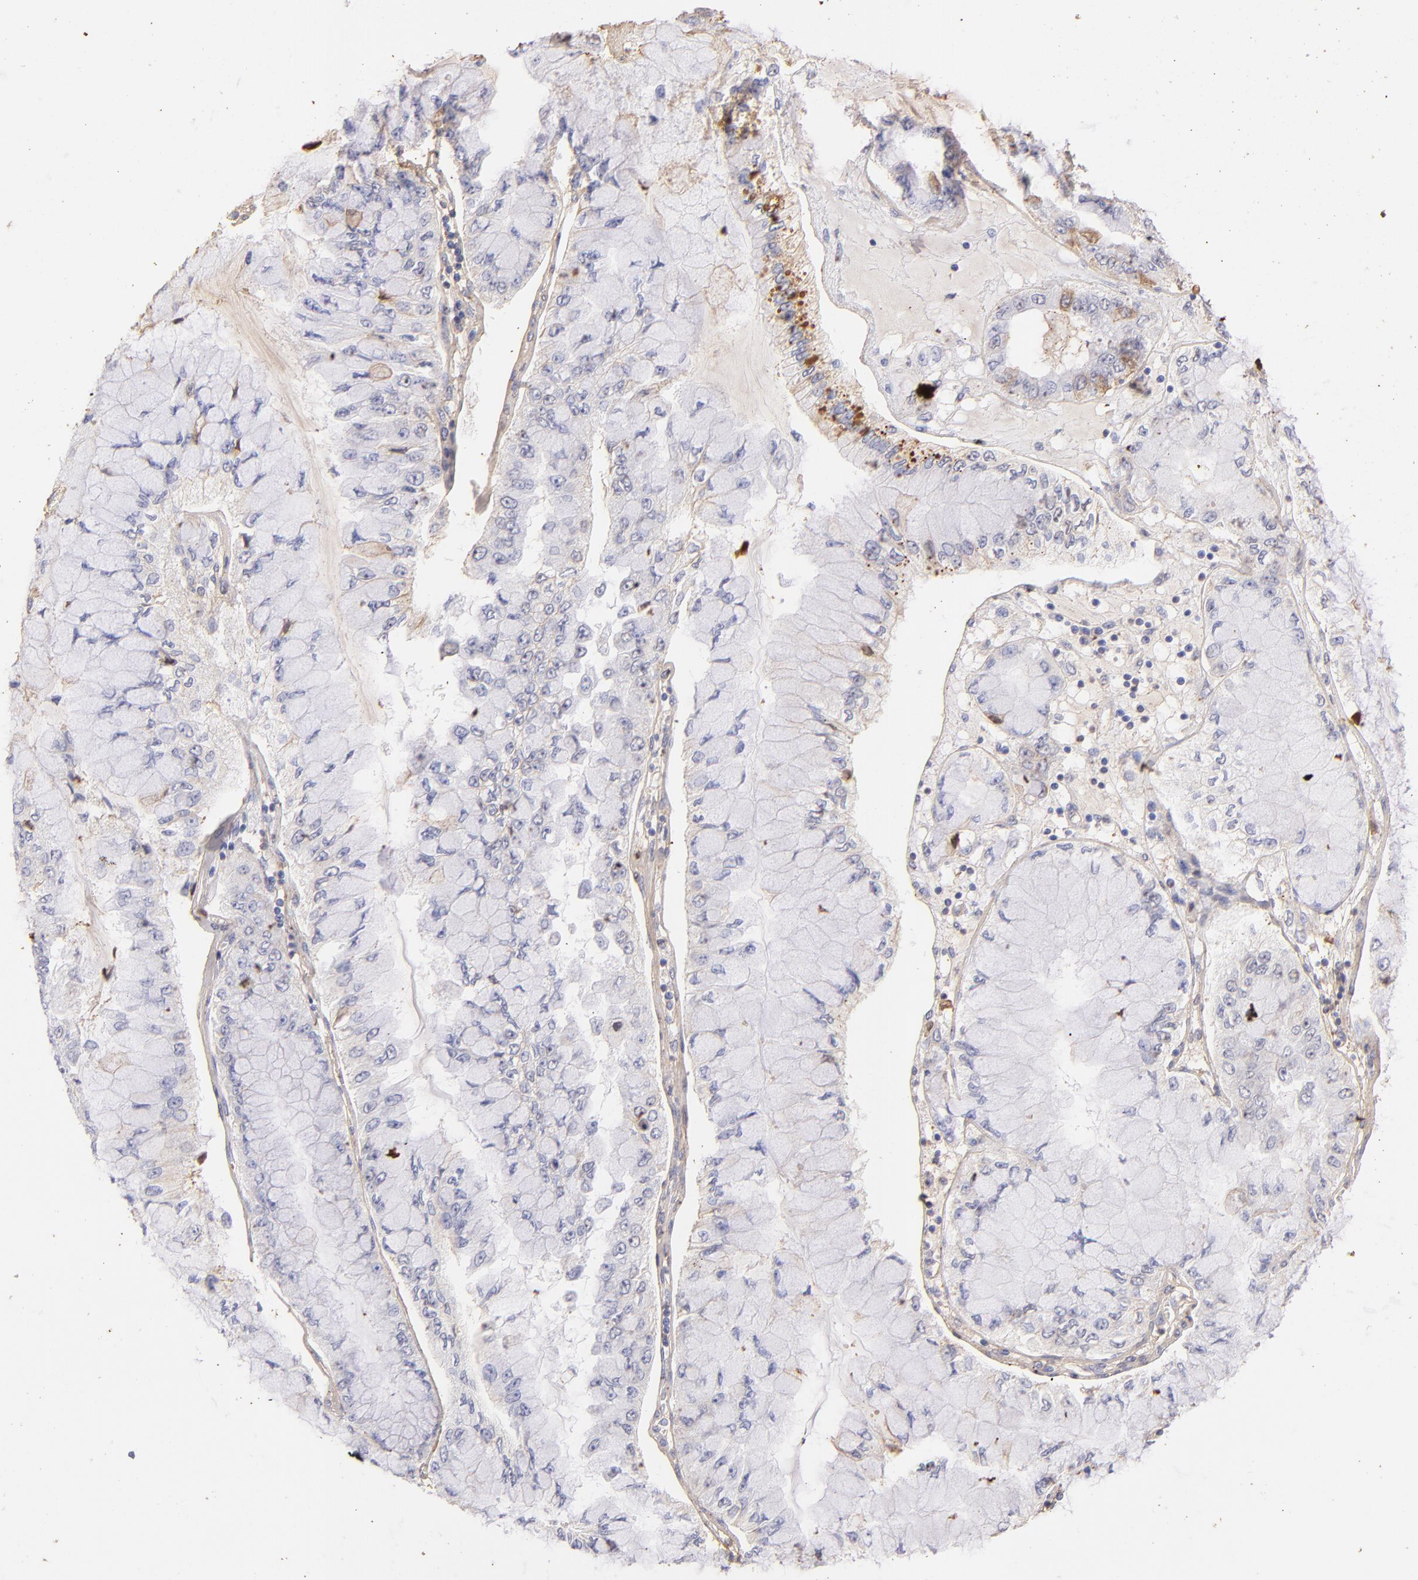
{"staining": {"intensity": "weak", "quantity": "<25%", "location": "cytoplasmic/membranous"}, "tissue": "liver cancer", "cell_type": "Tumor cells", "image_type": "cancer", "snomed": [{"axis": "morphology", "description": "Cholangiocarcinoma"}, {"axis": "topography", "description": "Liver"}], "caption": "This is an immunohistochemistry (IHC) micrograph of human liver cancer. There is no staining in tumor cells.", "gene": "FGB", "patient": {"sex": "female", "age": 79}}